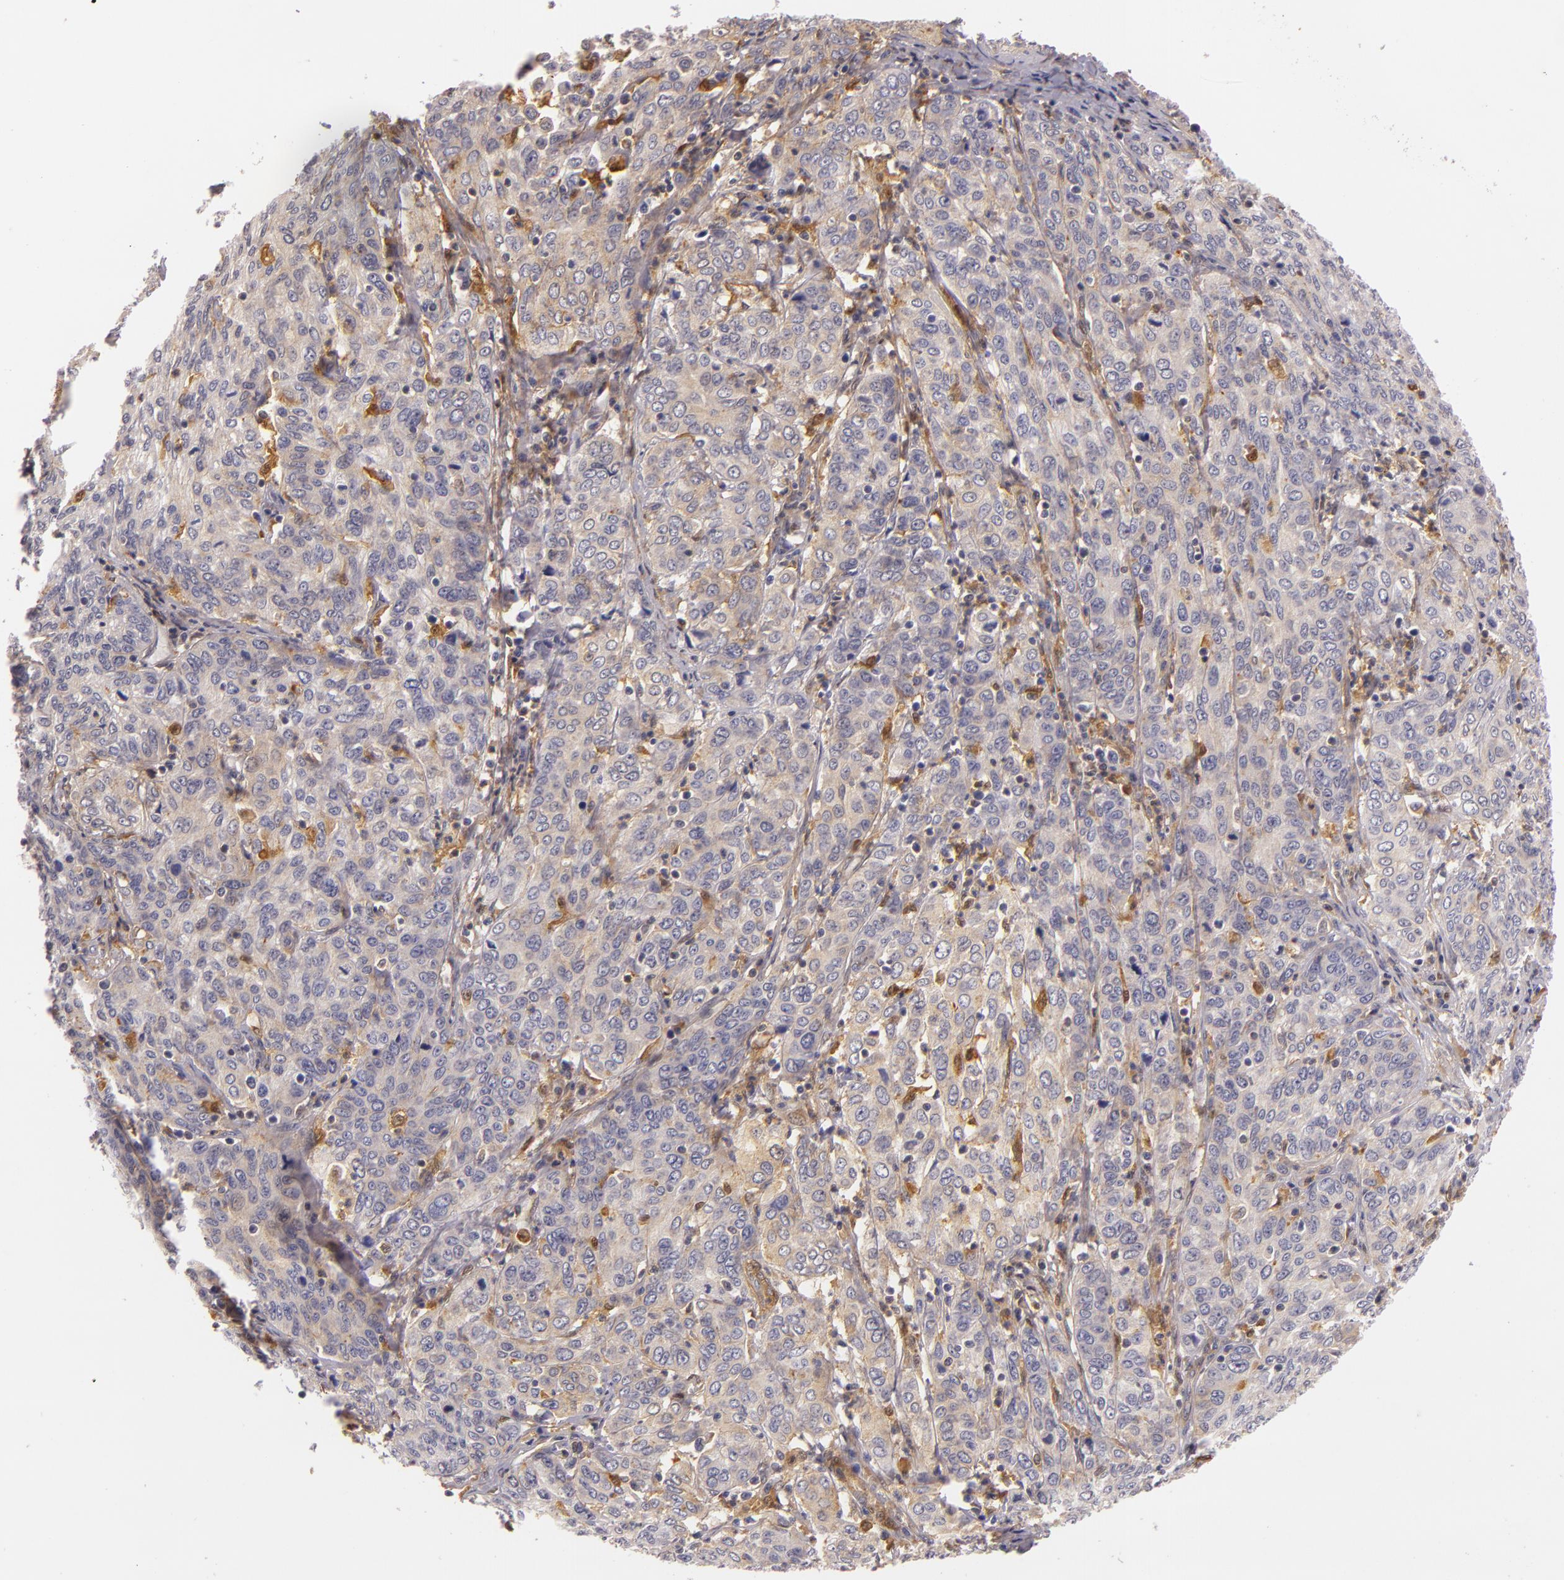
{"staining": {"intensity": "weak", "quantity": ">75%", "location": "cytoplasmic/membranous"}, "tissue": "cervical cancer", "cell_type": "Tumor cells", "image_type": "cancer", "snomed": [{"axis": "morphology", "description": "Squamous cell carcinoma, NOS"}, {"axis": "topography", "description": "Cervix"}], "caption": "Protein staining of cervical squamous cell carcinoma tissue reveals weak cytoplasmic/membranous staining in approximately >75% of tumor cells. Immunohistochemistry (ihc) stains the protein of interest in brown and the nuclei are stained blue.", "gene": "TOM1", "patient": {"sex": "female", "age": 38}}